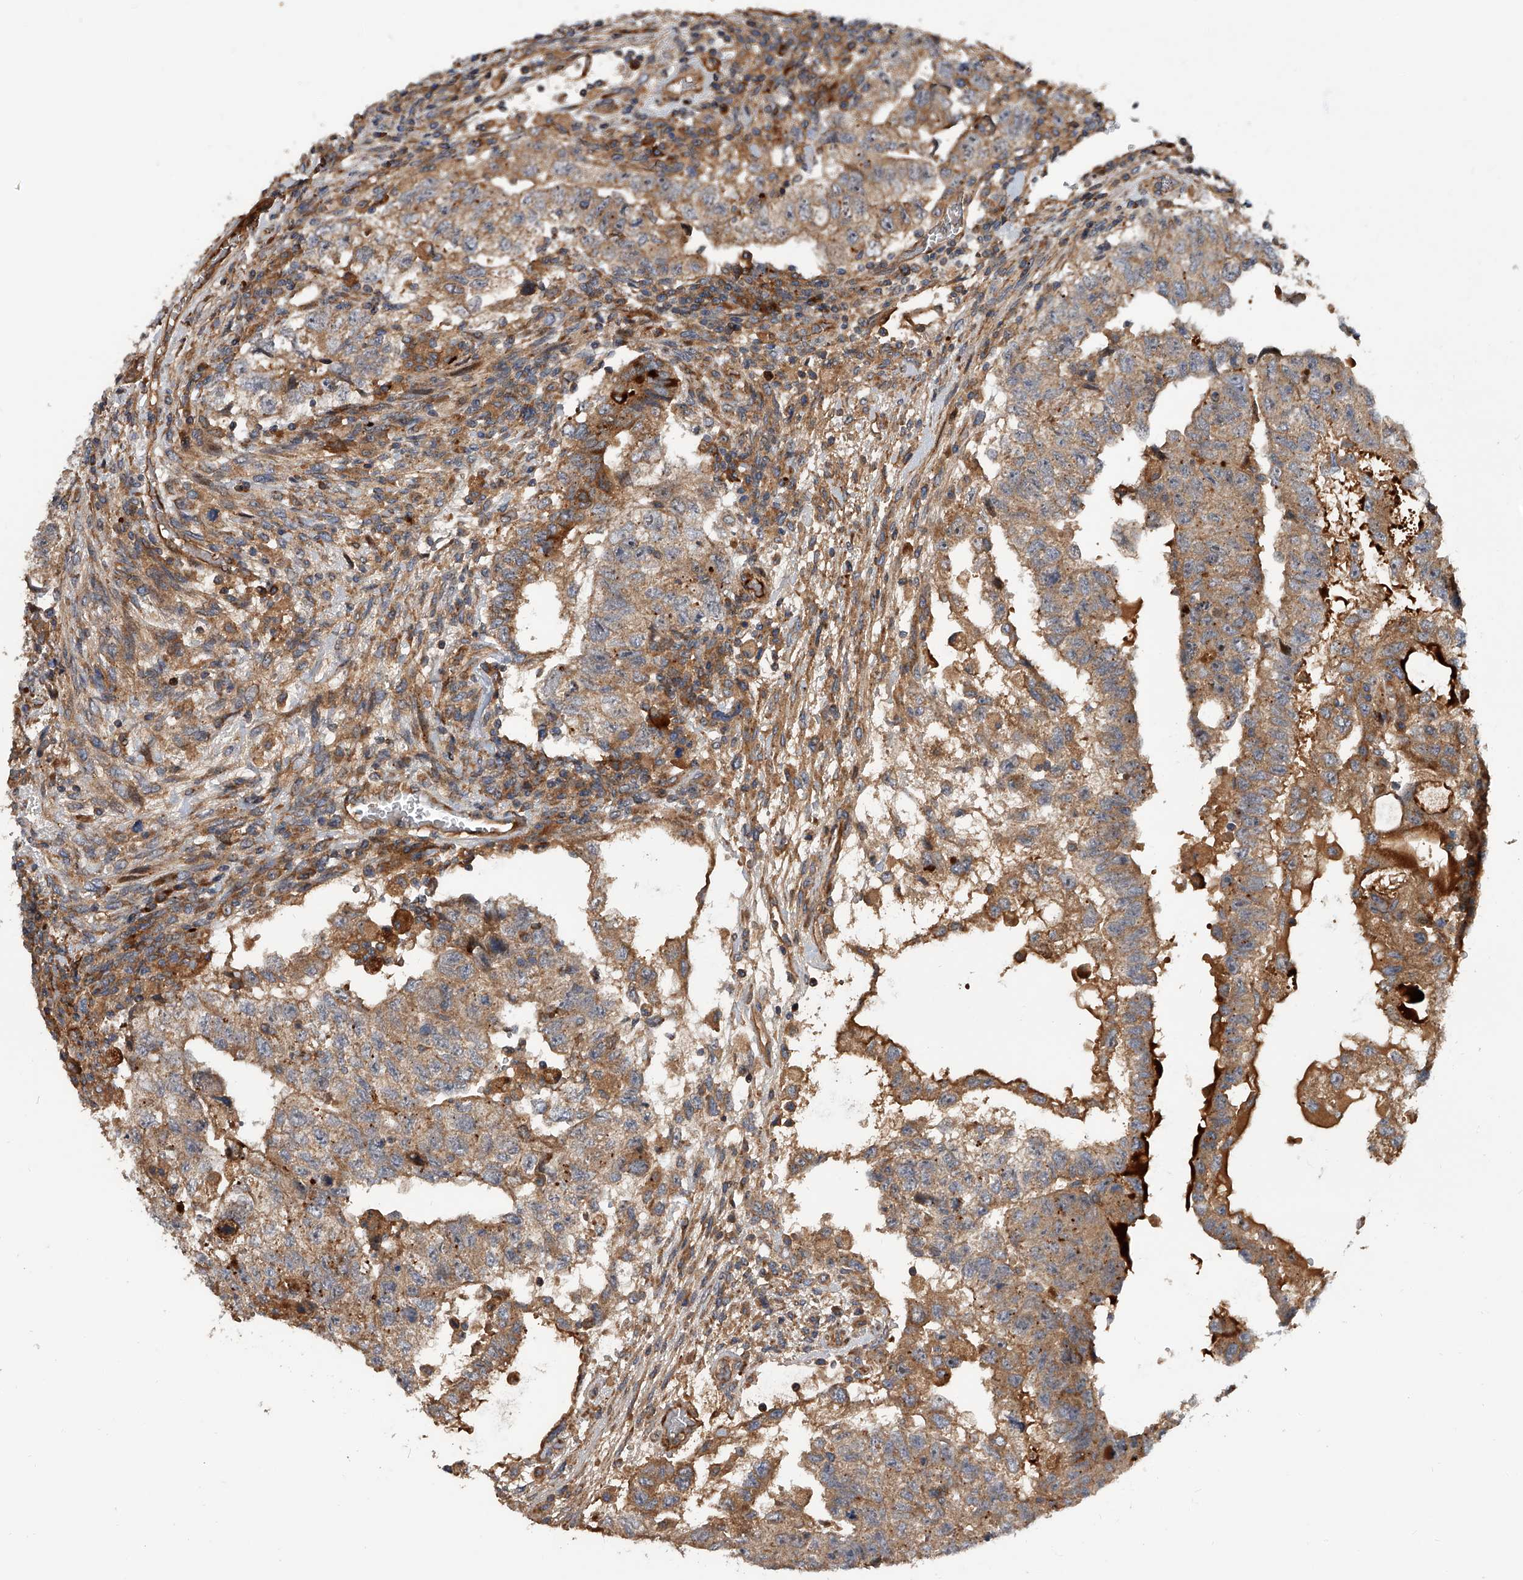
{"staining": {"intensity": "moderate", "quantity": ">75%", "location": "cytoplasmic/membranous"}, "tissue": "testis cancer", "cell_type": "Tumor cells", "image_type": "cancer", "snomed": [{"axis": "morphology", "description": "Carcinoma, Embryonal, NOS"}, {"axis": "topography", "description": "Testis"}], "caption": "Tumor cells reveal medium levels of moderate cytoplasmic/membranous staining in about >75% of cells in human testis cancer.", "gene": "USP47", "patient": {"sex": "male", "age": 36}}